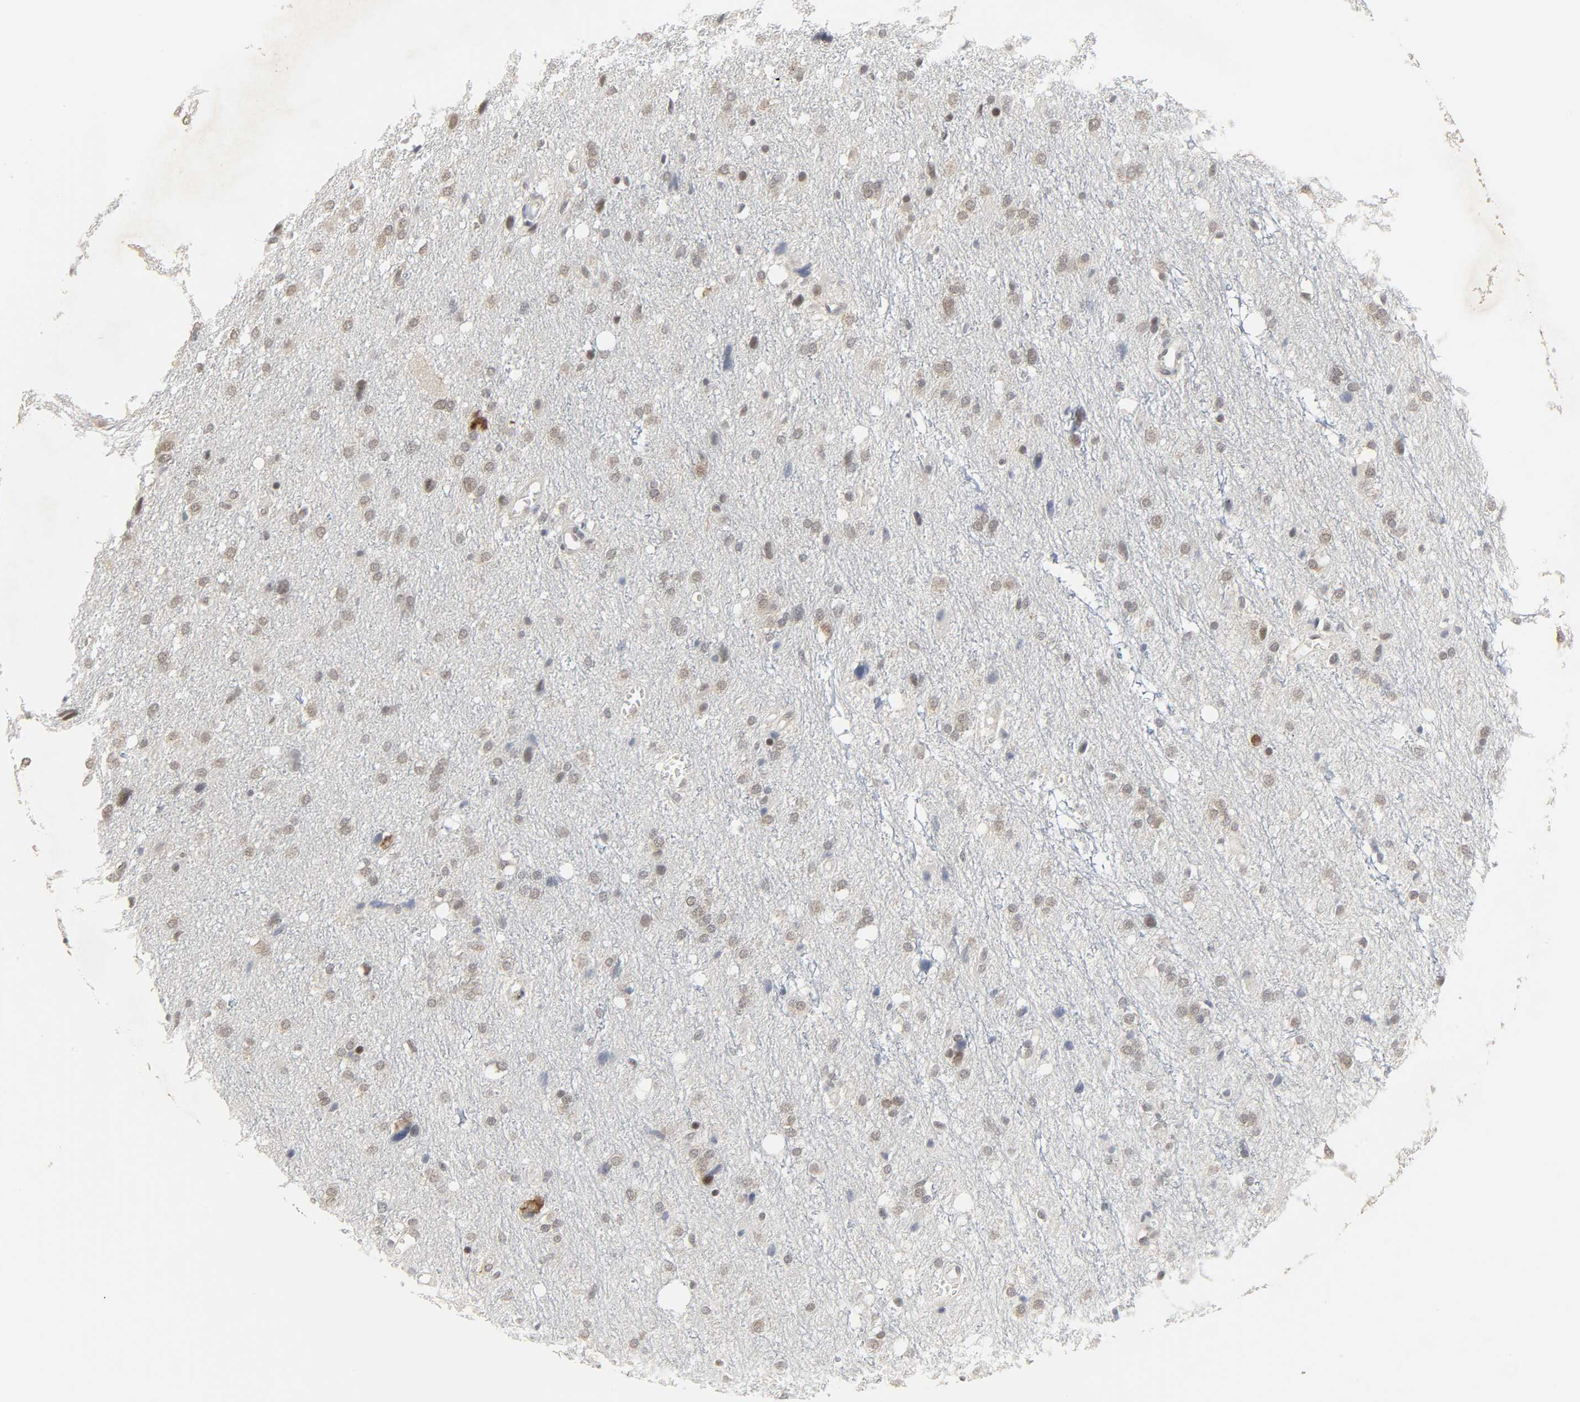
{"staining": {"intensity": "weak", "quantity": "25%-75%", "location": "cytoplasmic/membranous,nuclear"}, "tissue": "glioma", "cell_type": "Tumor cells", "image_type": "cancer", "snomed": [{"axis": "morphology", "description": "Glioma, malignant, High grade"}, {"axis": "topography", "description": "Brain"}], "caption": "Glioma stained with immunohistochemistry (IHC) demonstrates weak cytoplasmic/membranous and nuclear positivity in about 25%-75% of tumor cells. (IHC, brightfield microscopy, high magnification).", "gene": "MUC1", "patient": {"sex": "female", "age": 59}}